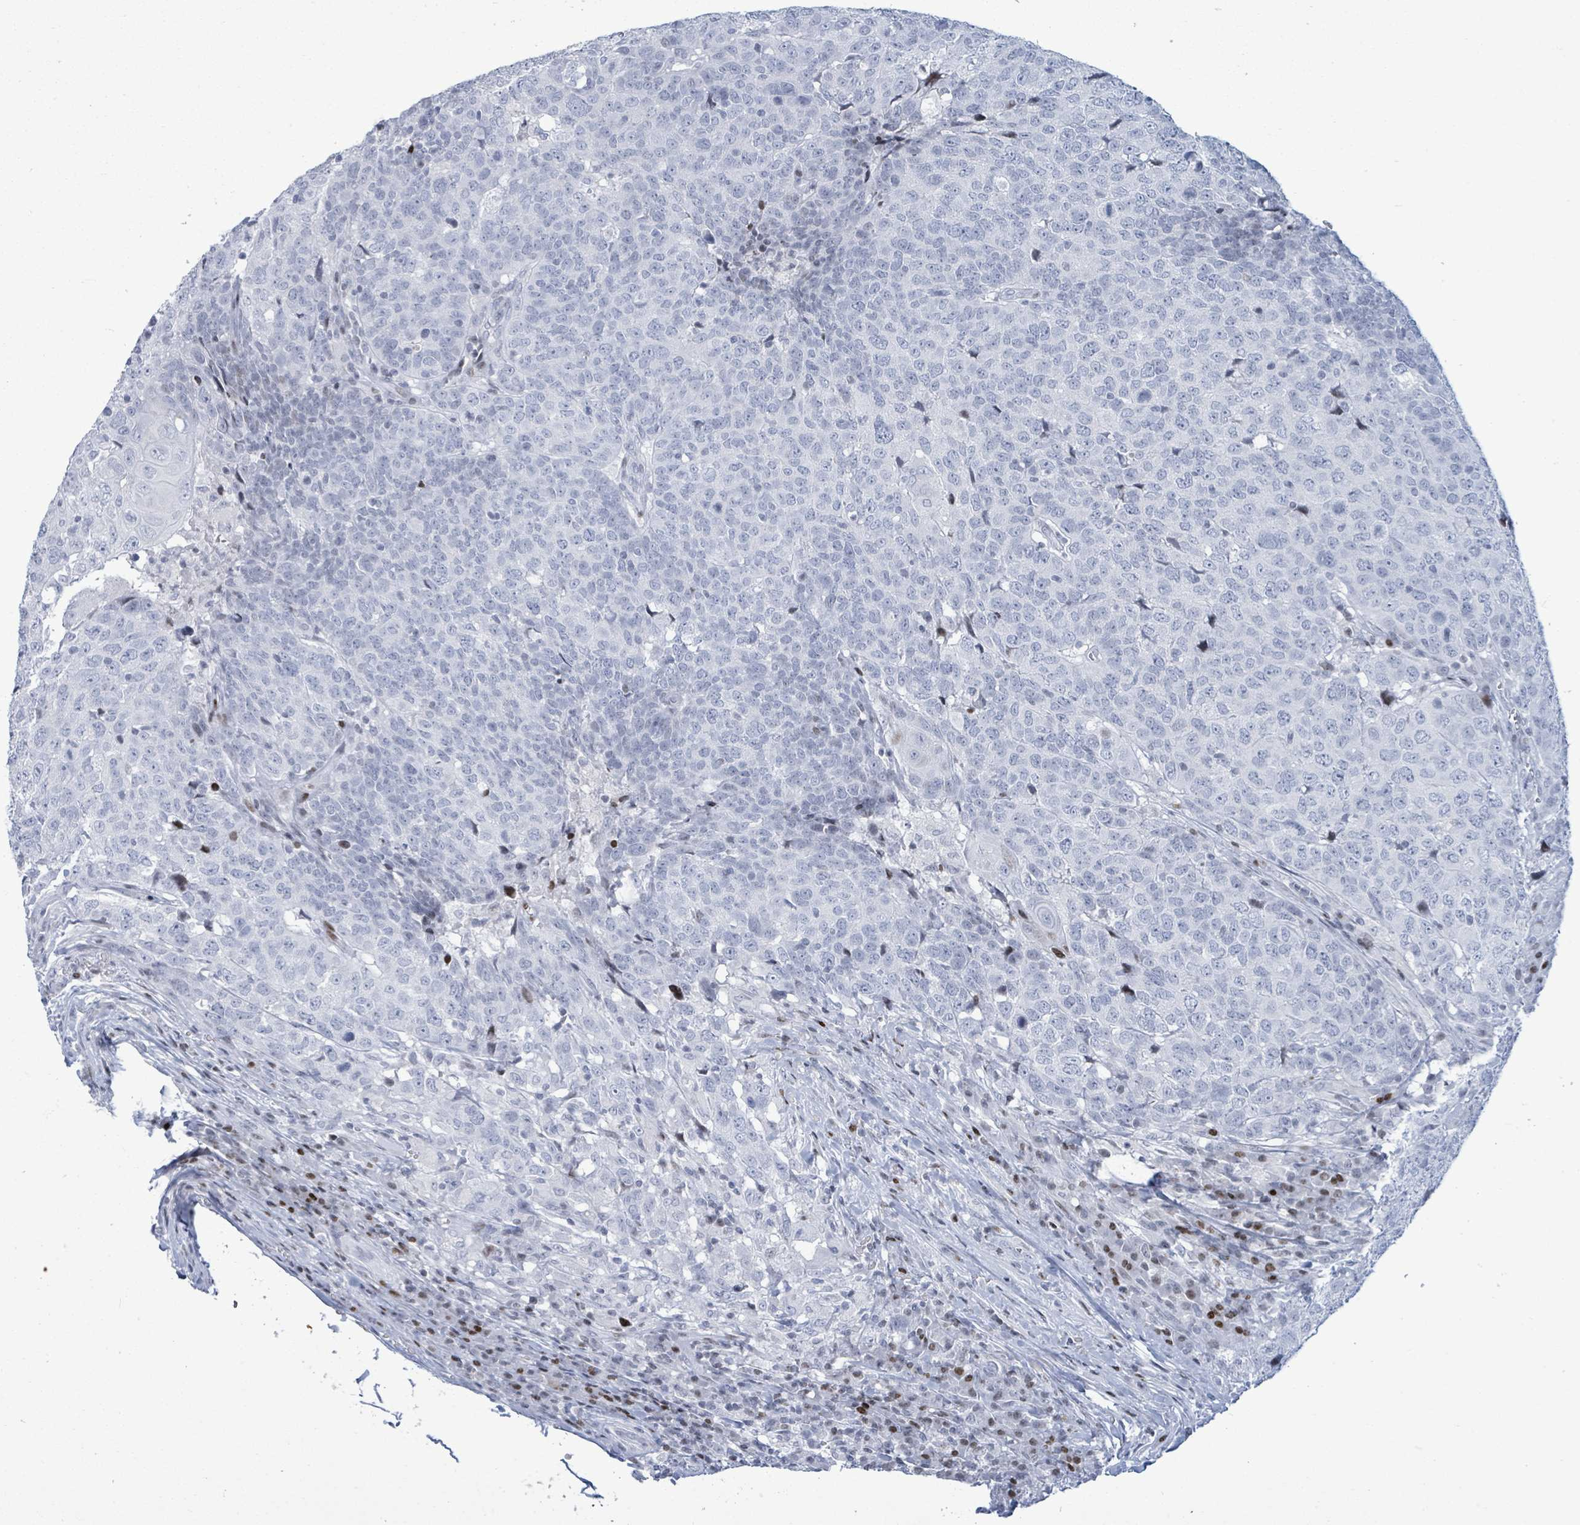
{"staining": {"intensity": "negative", "quantity": "none", "location": "none"}, "tissue": "head and neck cancer", "cell_type": "Tumor cells", "image_type": "cancer", "snomed": [{"axis": "morphology", "description": "Normal tissue, NOS"}, {"axis": "morphology", "description": "Squamous cell carcinoma, NOS"}, {"axis": "topography", "description": "Skeletal muscle"}, {"axis": "topography", "description": "Vascular tissue"}, {"axis": "topography", "description": "Peripheral nerve tissue"}, {"axis": "topography", "description": "Head-Neck"}], "caption": "The photomicrograph exhibits no significant positivity in tumor cells of head and neck cancer (squamous cell carcinoma). (DAB immunohistochemistry (IHC) with hematoxylin counter stain).", "gene": "MALL", "patient": {"sex": "male", "age": 66}}